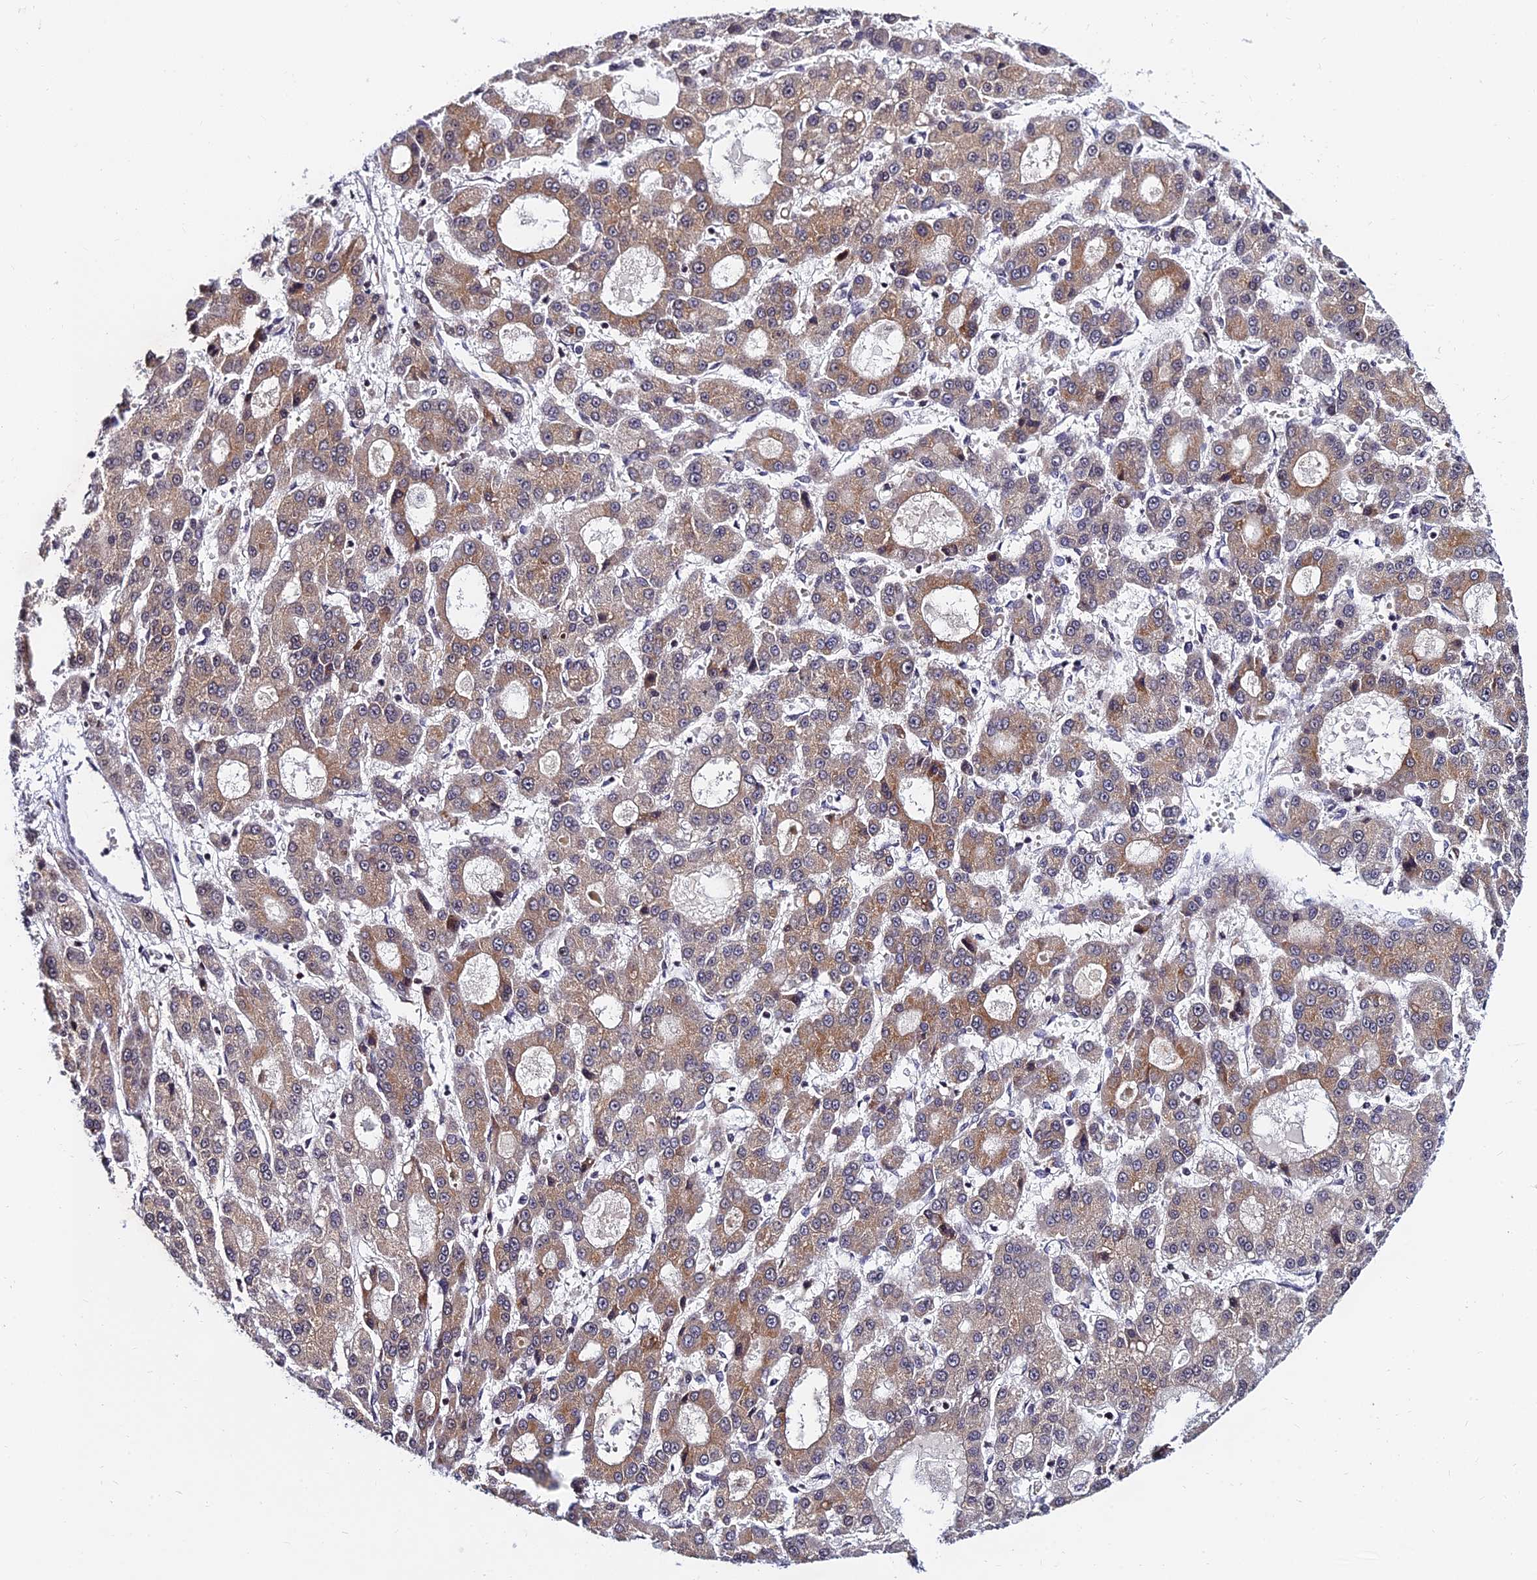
{"staining": {"intensity": "moderate", "quantity": ">75%", "location": "cytoplasmic/membranous"}, "tissue": "liver cancer", "cell_type": "Tumor cells", "image_type": "cancer", "snomed": [{"axis": "morphology", "description": "Carcinoma, Hepatocellular, NOS"}, {"axis": "topography", "description": "Liver"}], "caption": "High-power microscopy captured an immunohistochemistry histopathology image of liver cancer (hepatocellular carcinoma), revealing moderate cytoplasmic/membranous expression in approximately >75% of tumor cells.", "gene": "CDNF", "patient": {"sex": "male", "age": 70}}